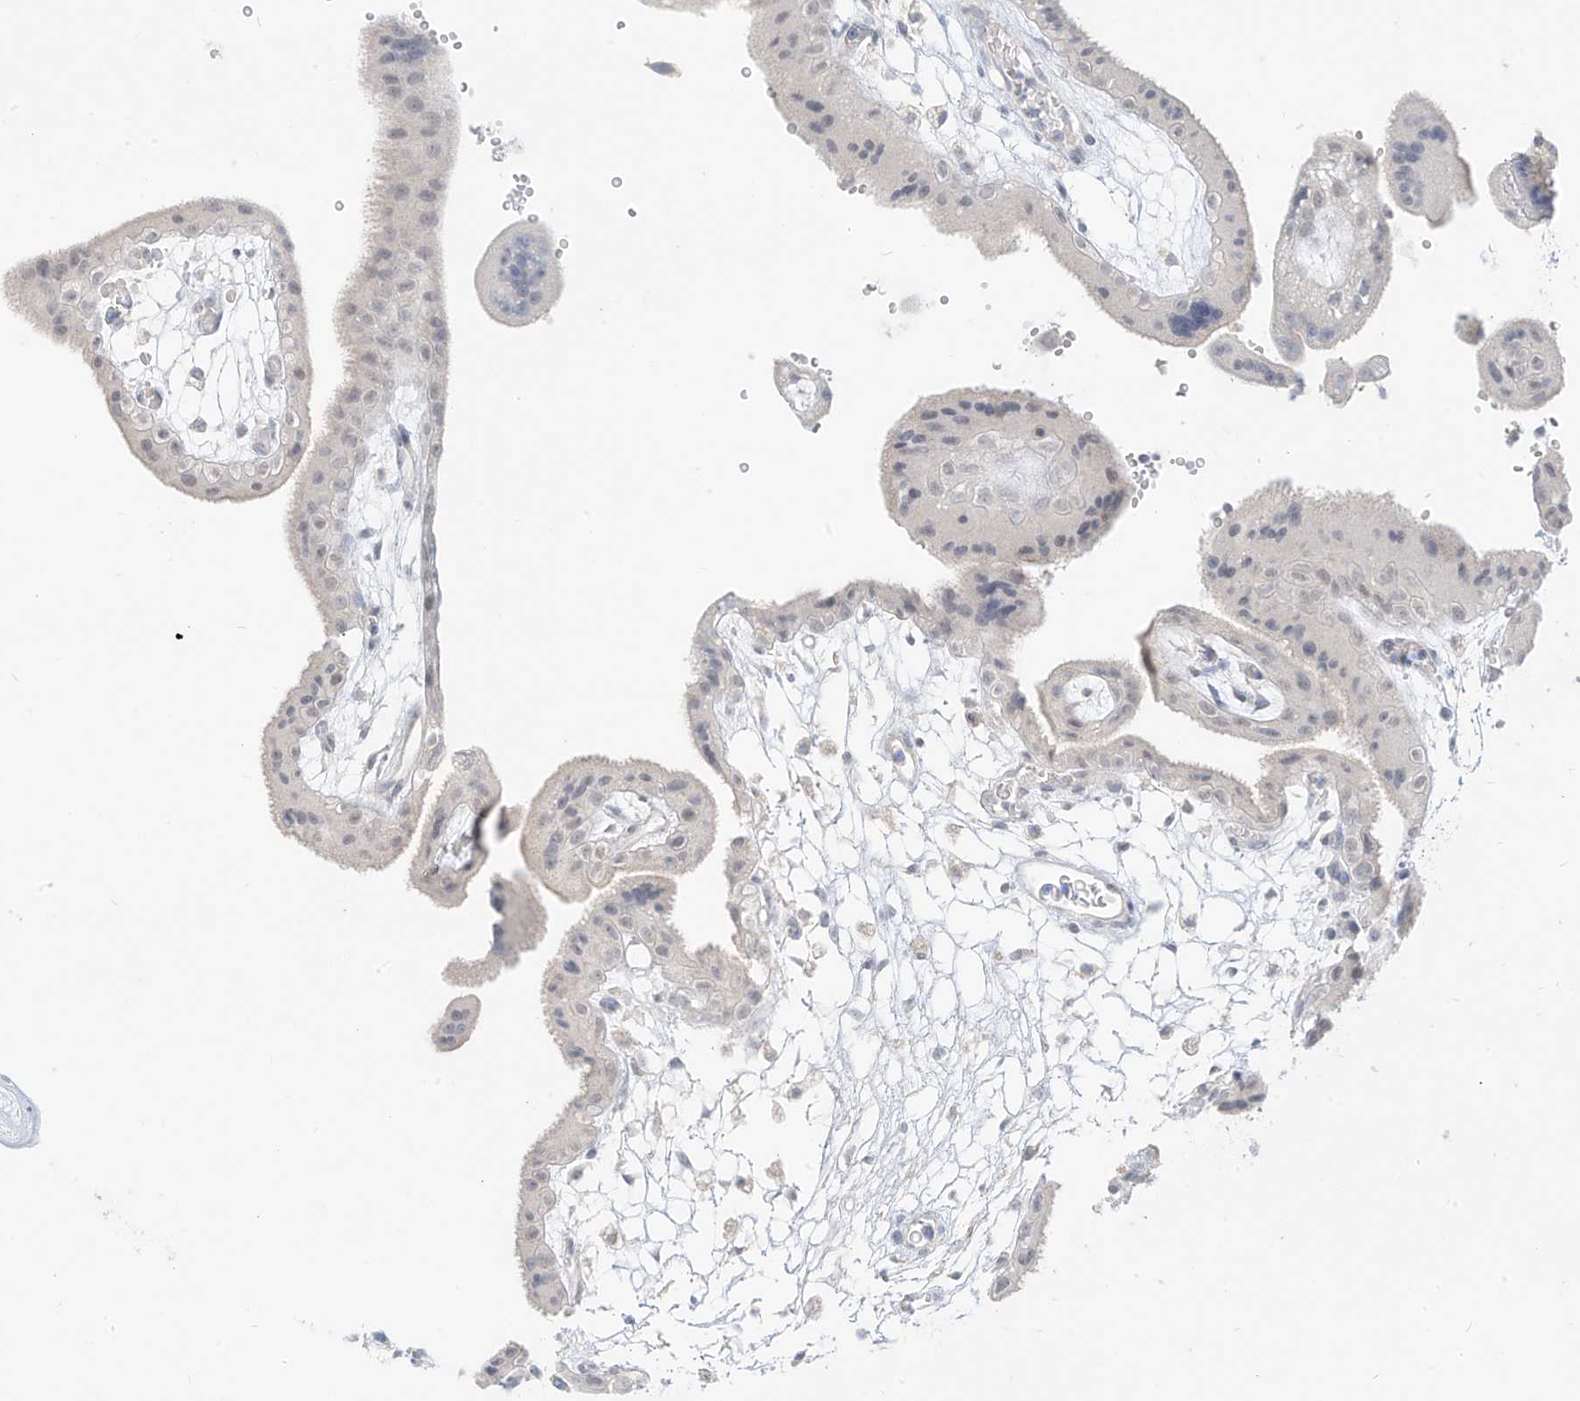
{"staining": {"intensity": "negative", "quantity": "none", "location": "none"}, "tissue": "placenta", "cell_type": "Decidual cells", "image_type": "normal", "snomed": [{"axis": "morphology", "description": "Normal tissue, NOS"}, {"axis": "topography", "description": "Placenta"}], "caption": "IHC micrograph of normal placenta: human placenta stained with DAB demonstrates no significant protein positivity in decidual cells. (DAB (3,3'-diaminobenzidine) immunohistochemistry visualized using brightfield microscopy, high magnification).", "gene": "C2orf42", "patient": {"sex": "female", "age": 18}}